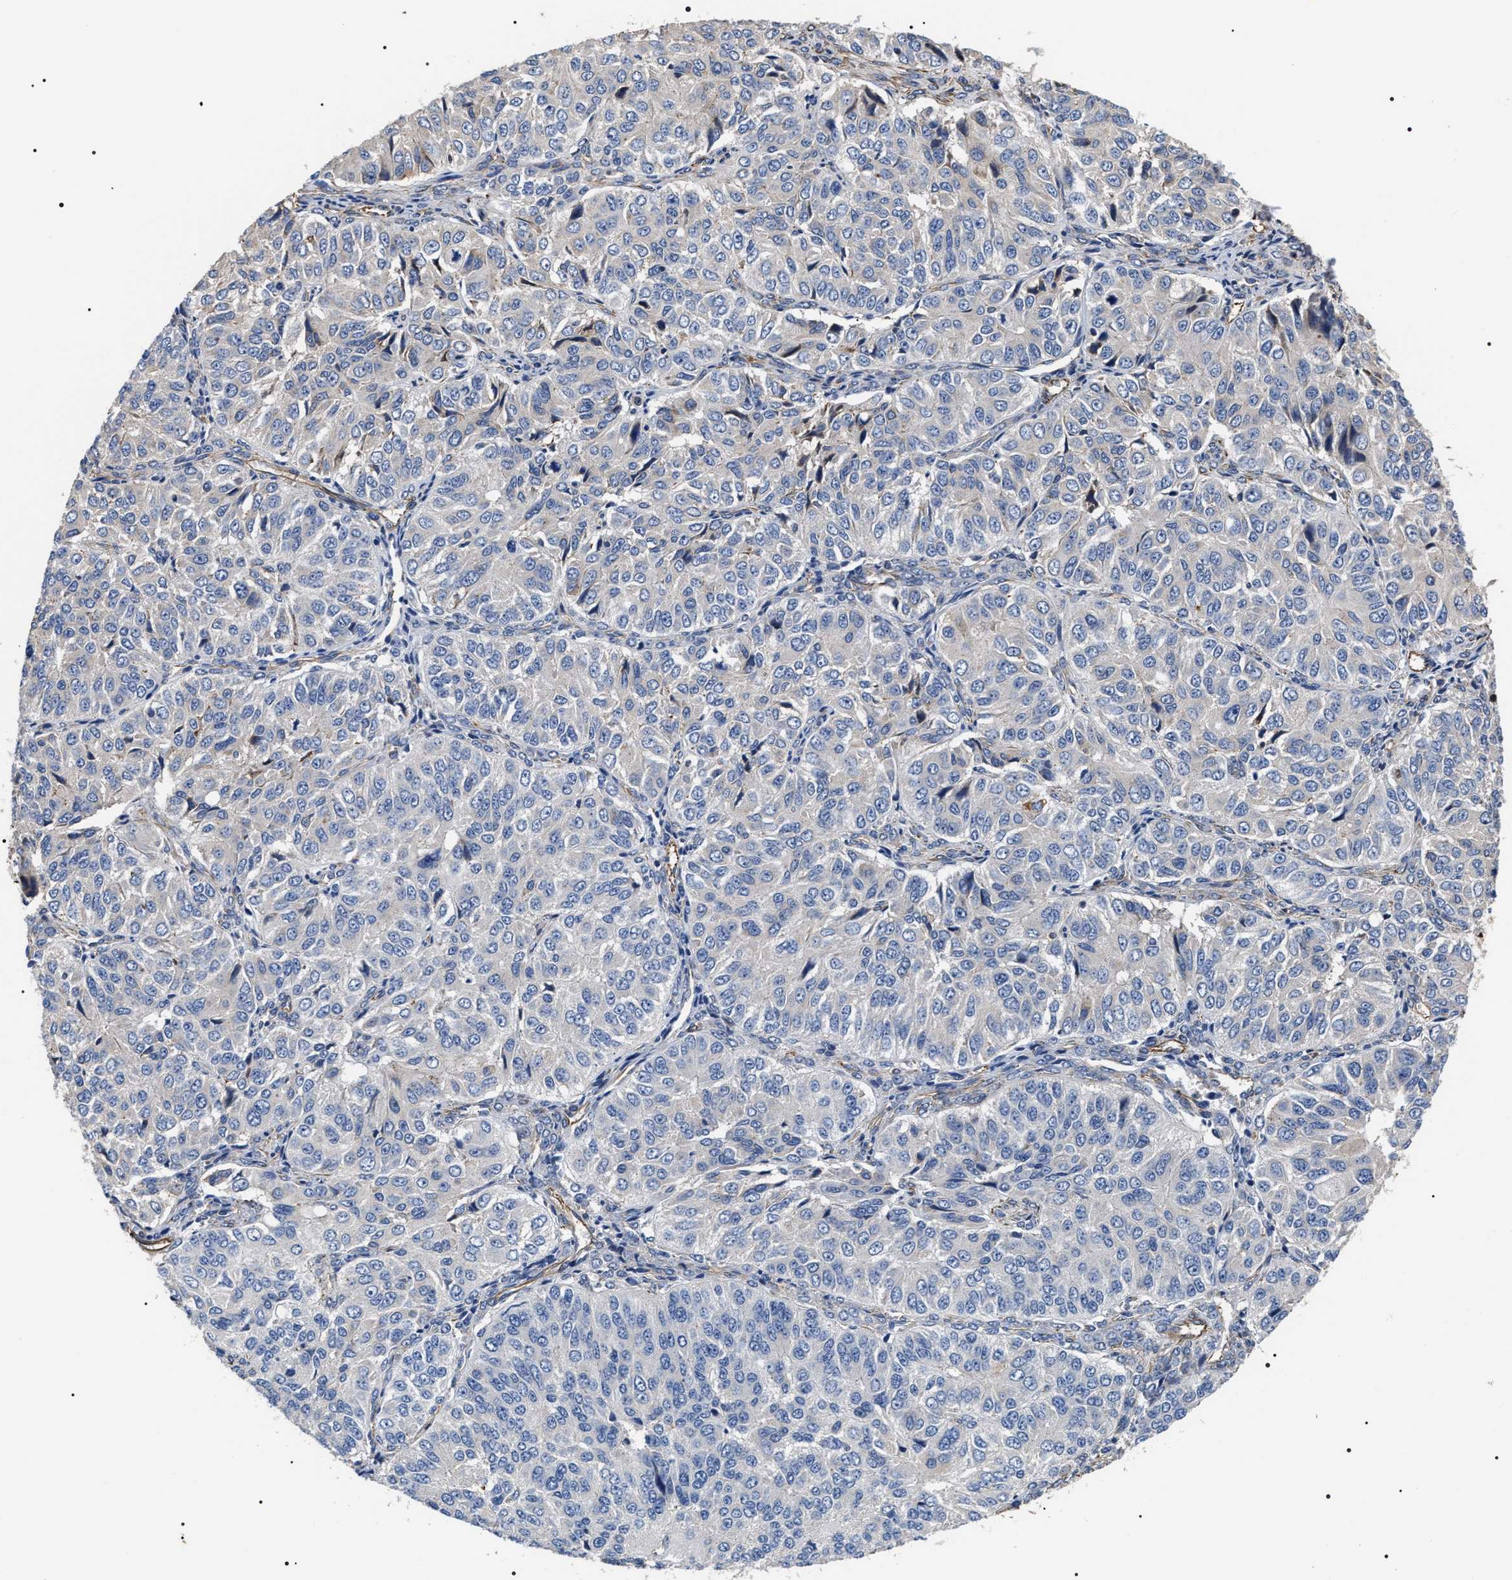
{"staining": {"intensity": "negative", "quantity": "none", "location": "none"}, "tissue": "ovarian cancer", "cell_type": "Tumor cells", "image_type": "cancer", "snomed": [{"axis": "morphology", "description": "Carcinoma, endometroid"}, {"axis": "topography", "description": "Ovary"}], "caption": "The micrograph displays no staining of tumor cells in ovarian endometroid carcinoma.", "gene": "TSPAN33", "patient": {"sex": "female", "age": 51}}